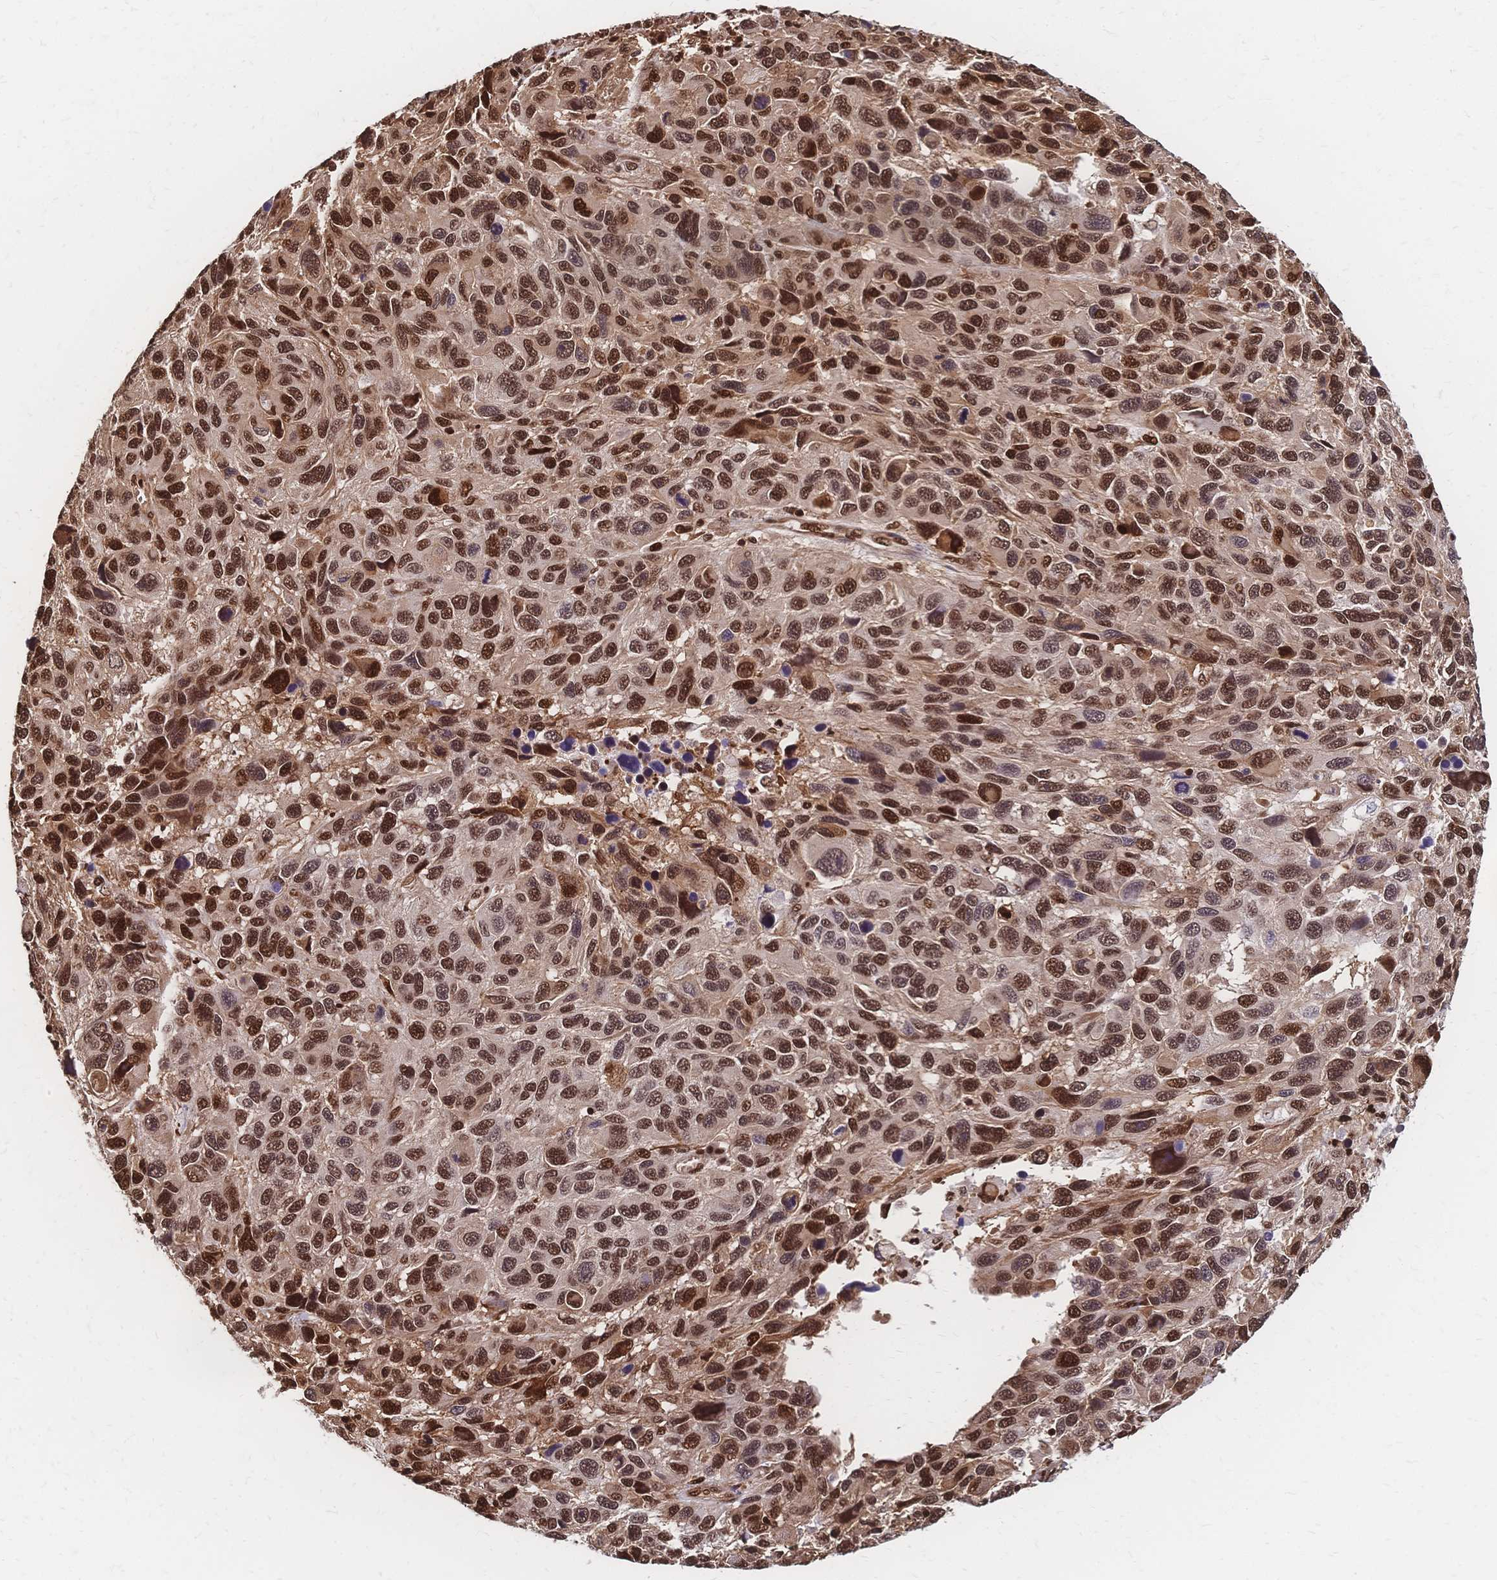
{"staining": {"intensity": "strong", "quantity": ">75%", "location": "nuclear"}, "tissue": "melanoma", "cell_type": "Tumor cells", "image_type": "cancer", "snomed": [{"axis": "morphology", "description": "Malignant melanoma, NOS"}, {"axis": "topography", "description": "Skin"}], "caption": "Human melanoma stained for a protein (brown) displays strong nuclear positive staining in about >75% of tumor cells.", "gene": "HDGF", "patient": {"sex": "male", "age": 53}}